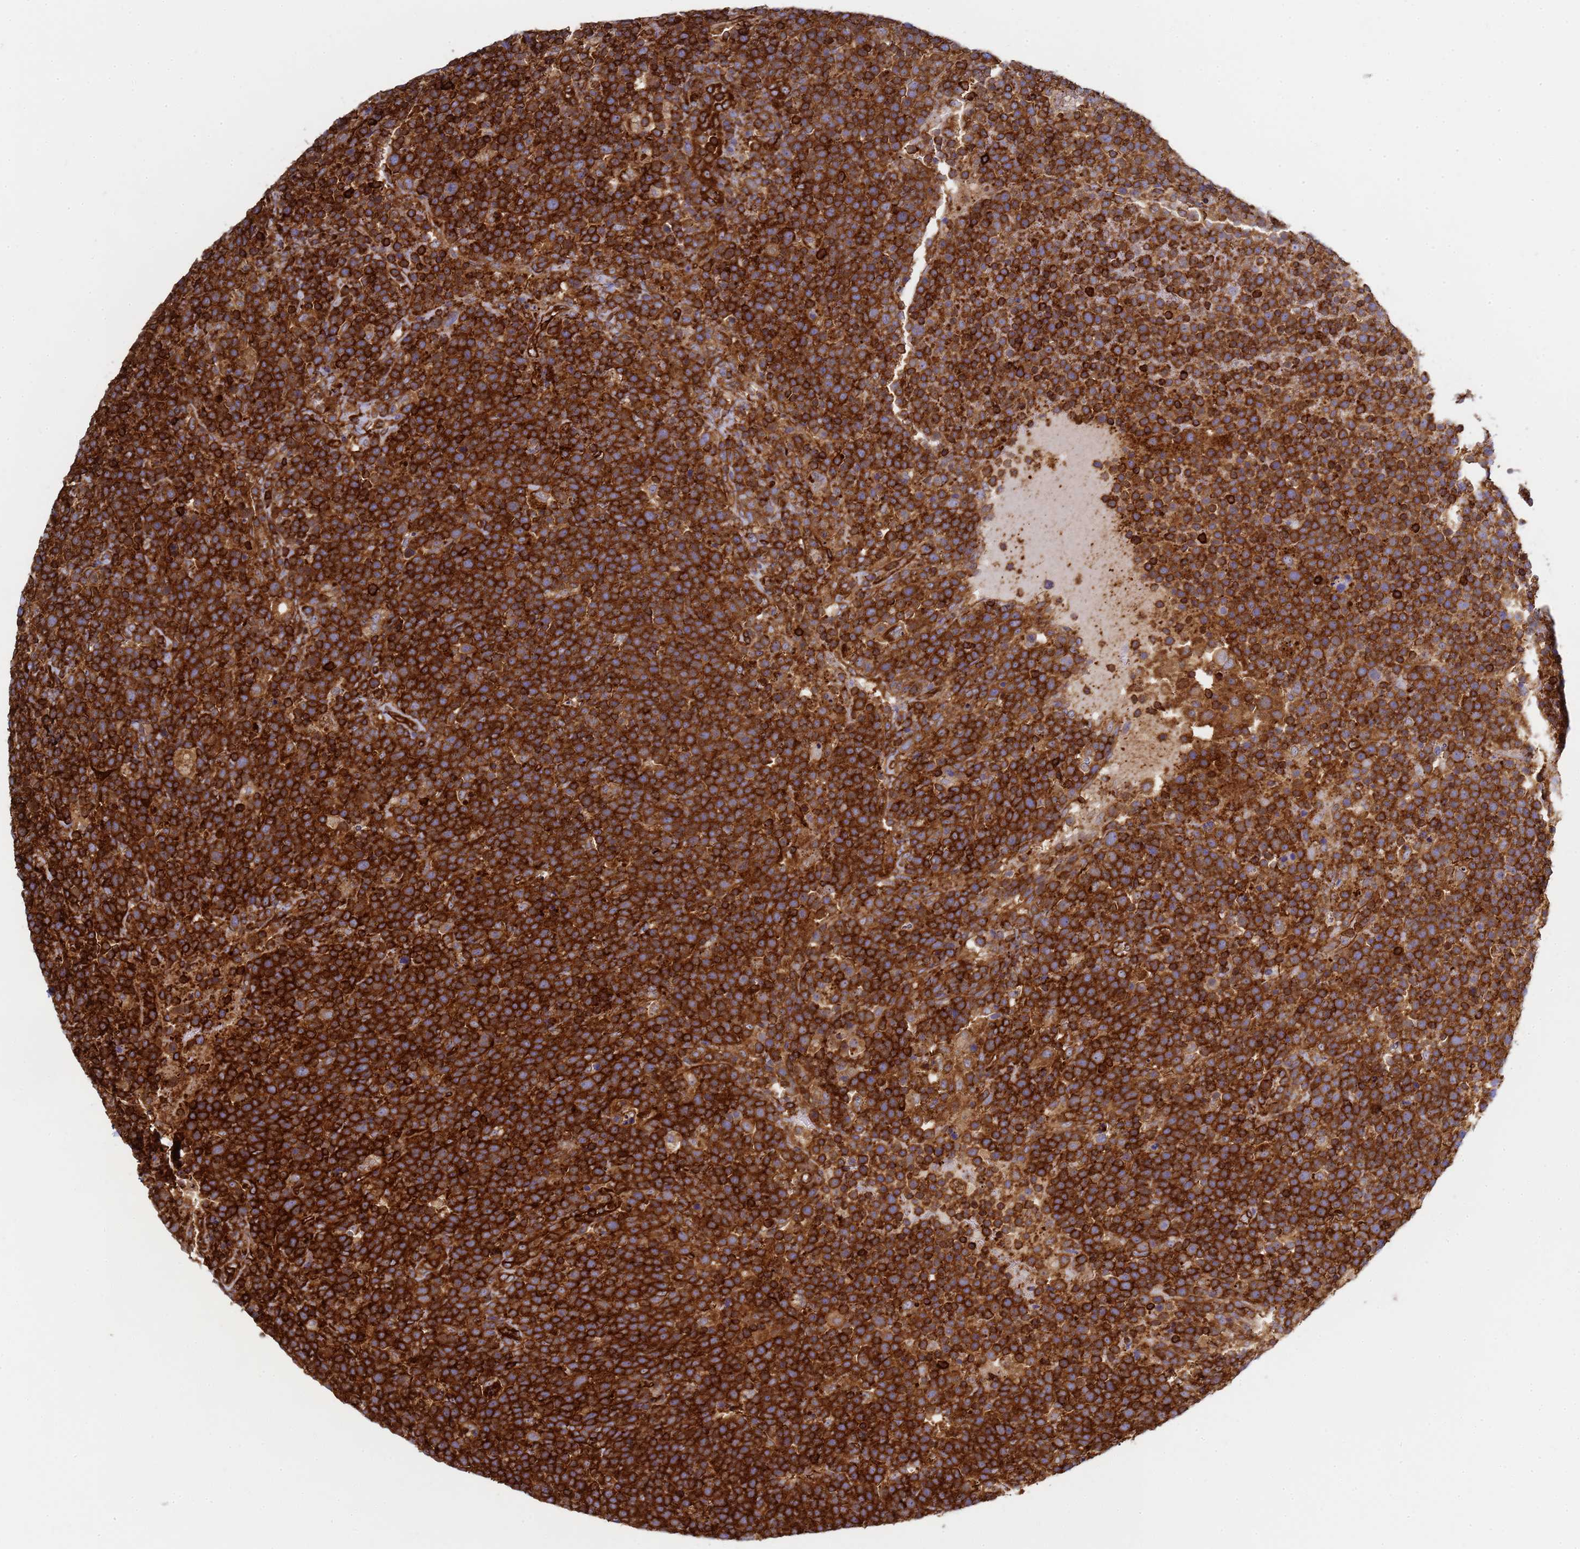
{"staining": {"intensity": "strong", "quantity": ">75%", "location": "cytoplasmic/membranous"}, "tissue": "lymphoma", "cell_type": "Tumor cells", "image_type": "cancer", "snomed": [{"axis": "morphology", "description": "Malignant lymphoma, non-Hodgkin's type, High grade"}, {"axis": "topography", "description": "Lymph node"}], "caption": "Immunohistochemistry staining of lymphoma, which exhibits high levels of strong cytoplasmic/membranous staining in approximately >75% of tumor cells indicating strong cytoplasmic/membranous protein staining. The staining was performed using DAB (3,3'-diaminobenzidine) (brown) for protein detection and nuclei were counterstained in hematoxylin (blue).", "gene": "ZBTB8OS", "patient": {"sex": "male", "age": 61}}